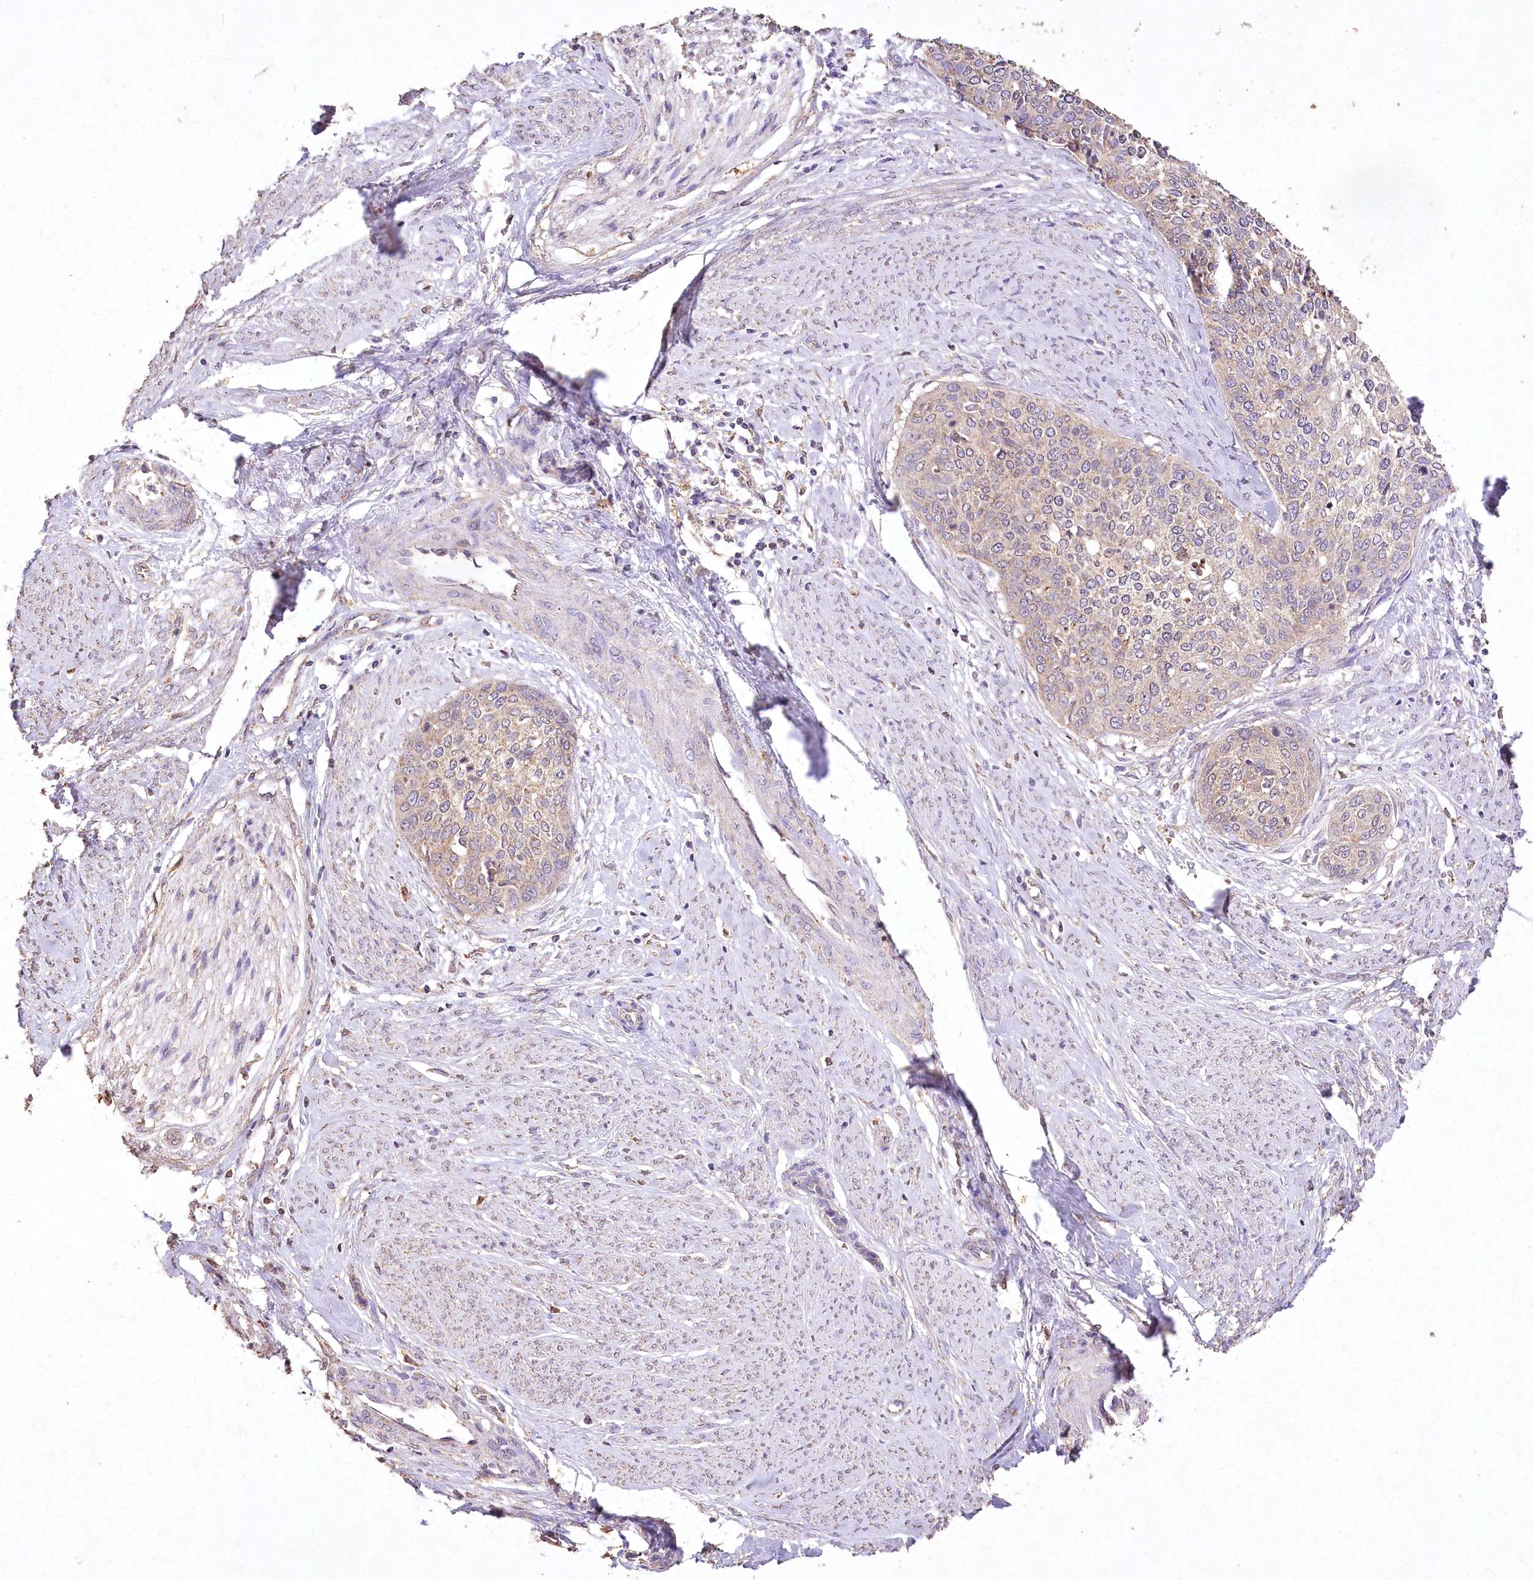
{"staining": {"intensity": "negative", "quantity": "none", "location": "none"}, "tissue": "cervical cancer", "cell_type": "Tumor cells", "image_type": "cancer", "snomed": [{"axis": "morphology", "description": "Squamous cell carcinoma, NOS"}, {"axis": "topography", "description": "Cervix"}], "caption": "High magnification brightfield microscopy of cervical cancer stained with DAB (3,3'-diaminobenzidine) (brown) and counterstained with hematoxylin (blue): tumor cells show no significant positivity.", "gene": "IREB2", "patient": {"sex": "female", "age": 37}}